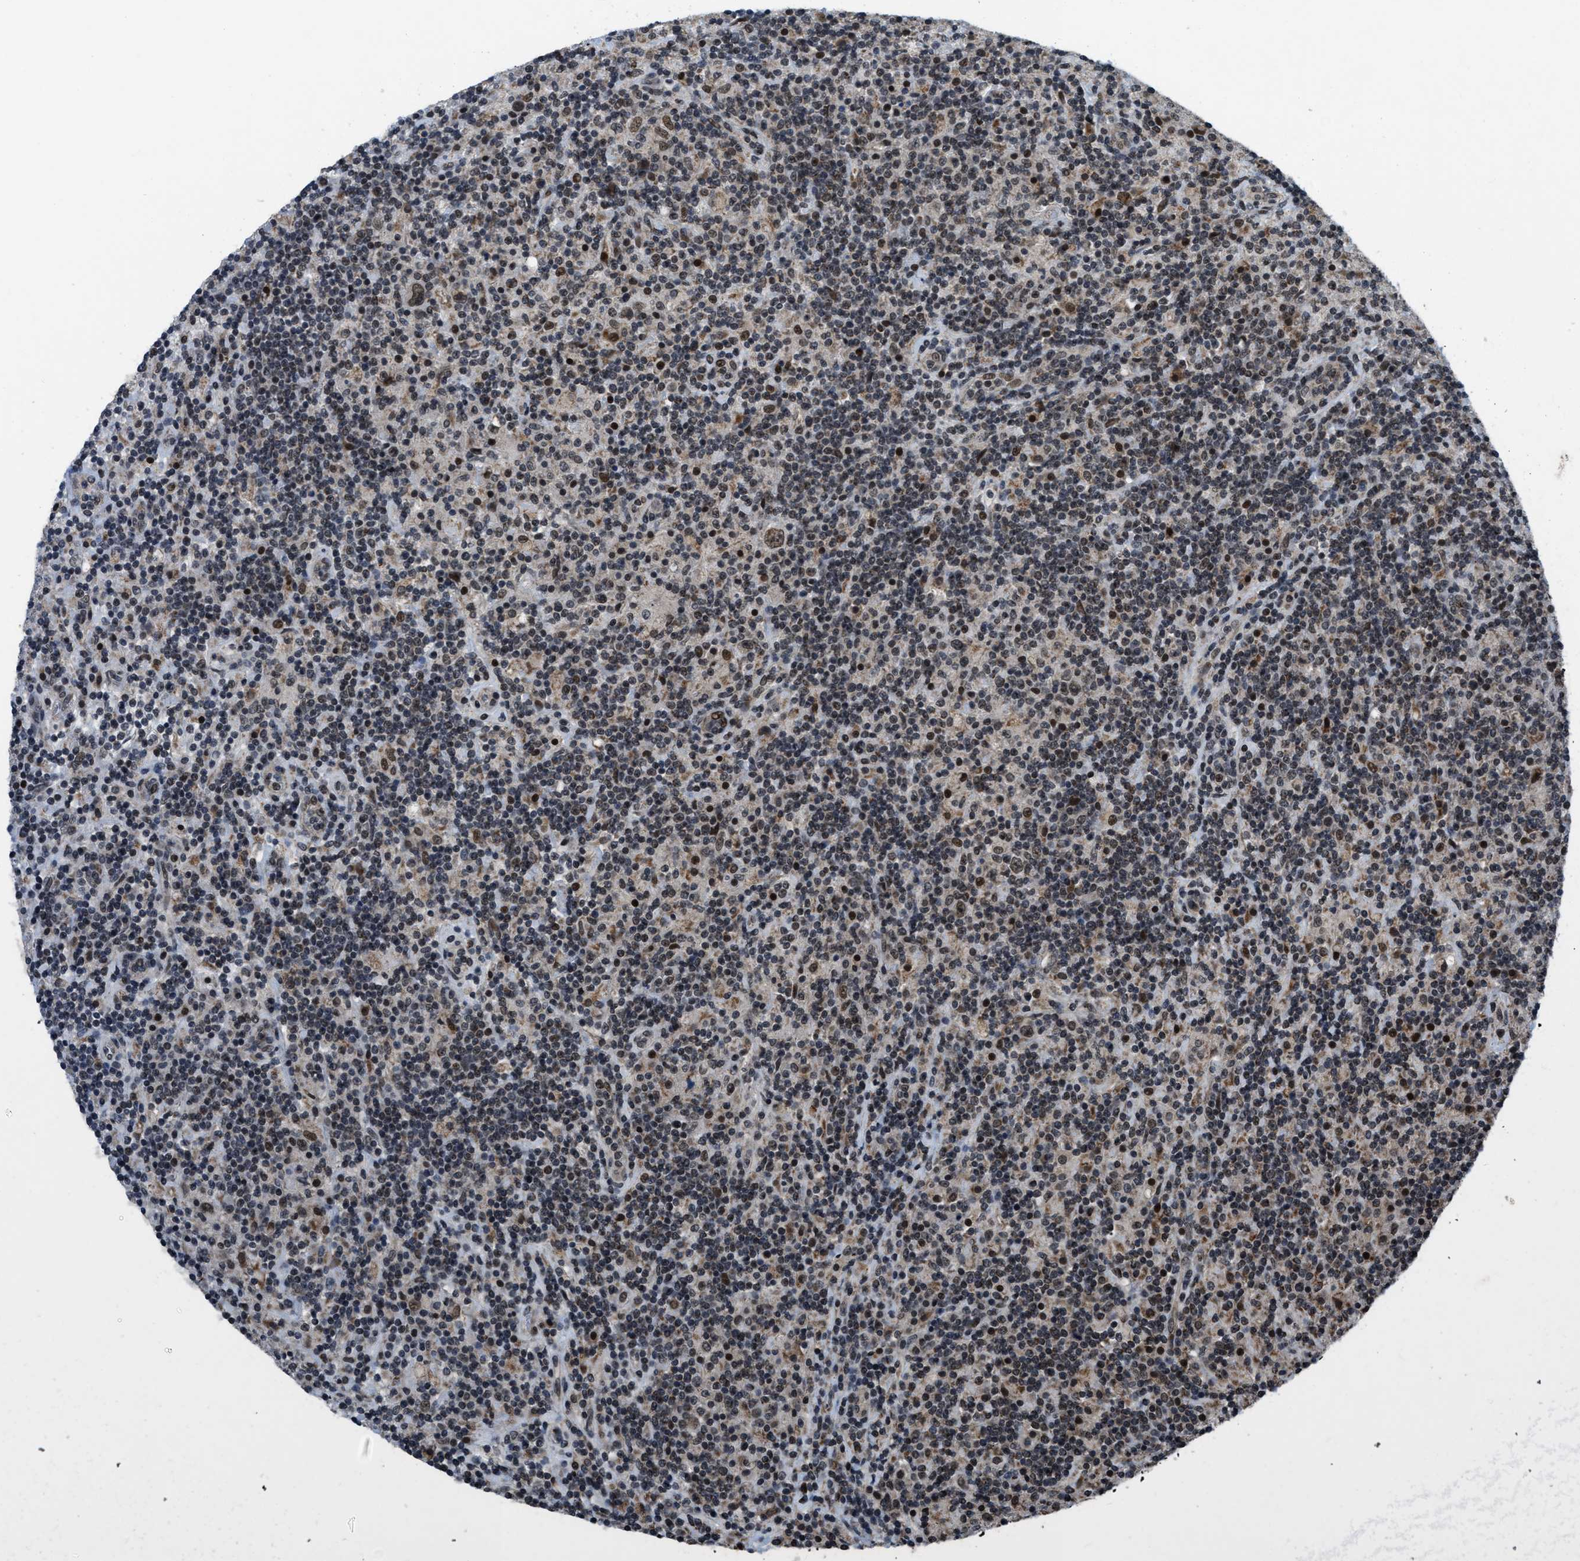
{"staining": {"intensity": "moderate", "quantity": ">75%", "location": "nuclear"}, "tissue": "lymphoma", "cell_type": "Tumor cells", "image_type": "cancer", "snomed": [{"axis": "morphology", "description": "Hodgkin's disease, NOS"}, {"axis": "topography", "description": "Lymph node"}], "caption": "Moderate nuclear protein positivity is seen in about >75% of tumor cells in lymphoma.", "gene": "ZNHIT1", "patient": {"sex": "male", "age": 70}}